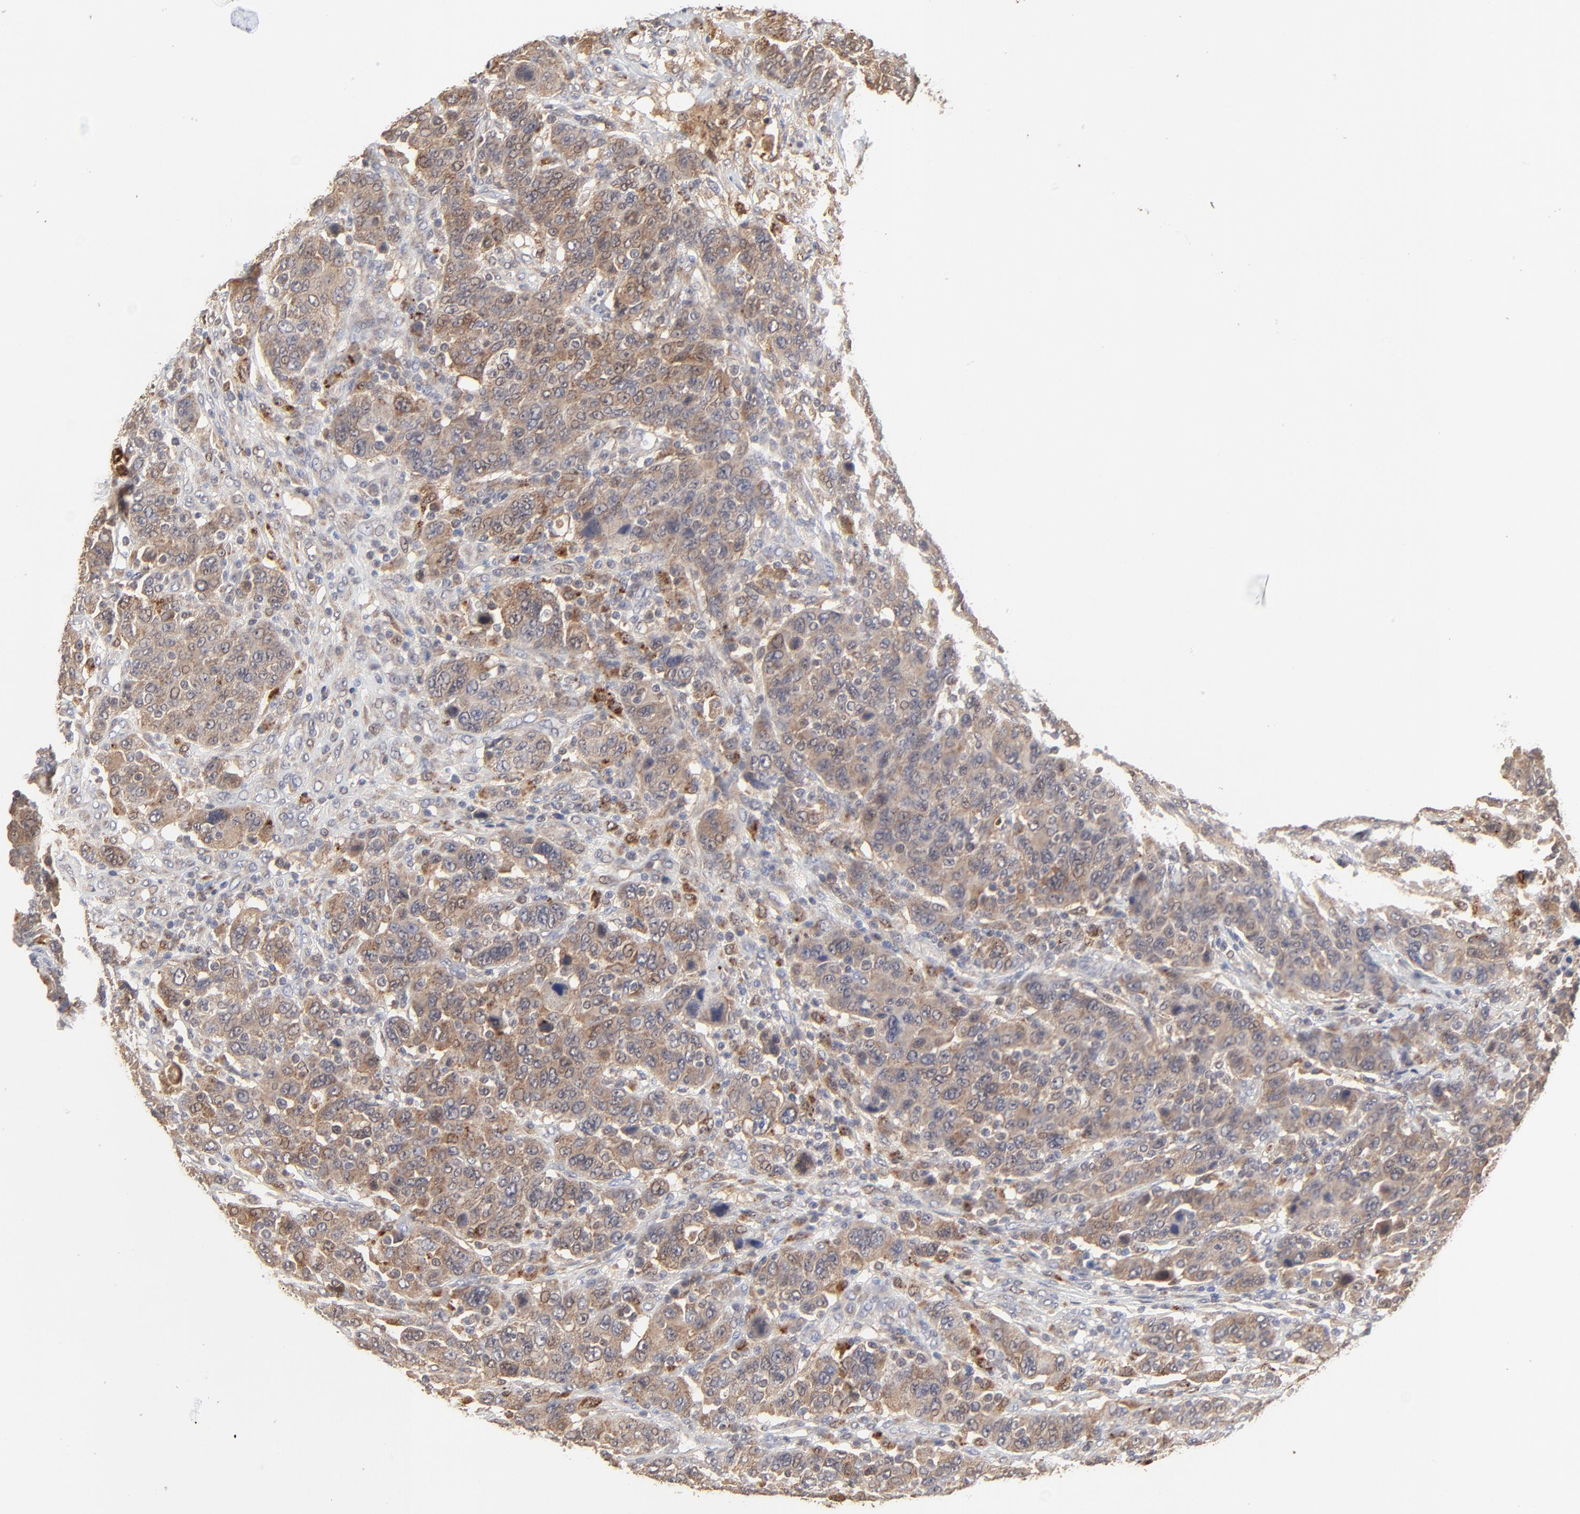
{"staining": {"intensity": "moderate", "quantity": ">75%", "location": "cytoplasmic/membranous"}, "tissue": "breast cancer", "cell_type": "Tumor cells", "image_type": "cancer", "snomed": [{"axis": "morphology", "description": "Duct carcinoma"}, {"axis": "topography", "description": "Breast"}], "caption": "Immunohistochemistry image of neoplastic tissue: breast infiltrating ductal carcinoma stained using immunohistochemistry displays medium levels of moderate protein expression localized specifically in the cytoplasmic/membranous of tumor cells, appearing as a cytoplasmic/membranous brown color.", "gene": "LGALS3", "patient": {"sex": "female", "age": 37}}